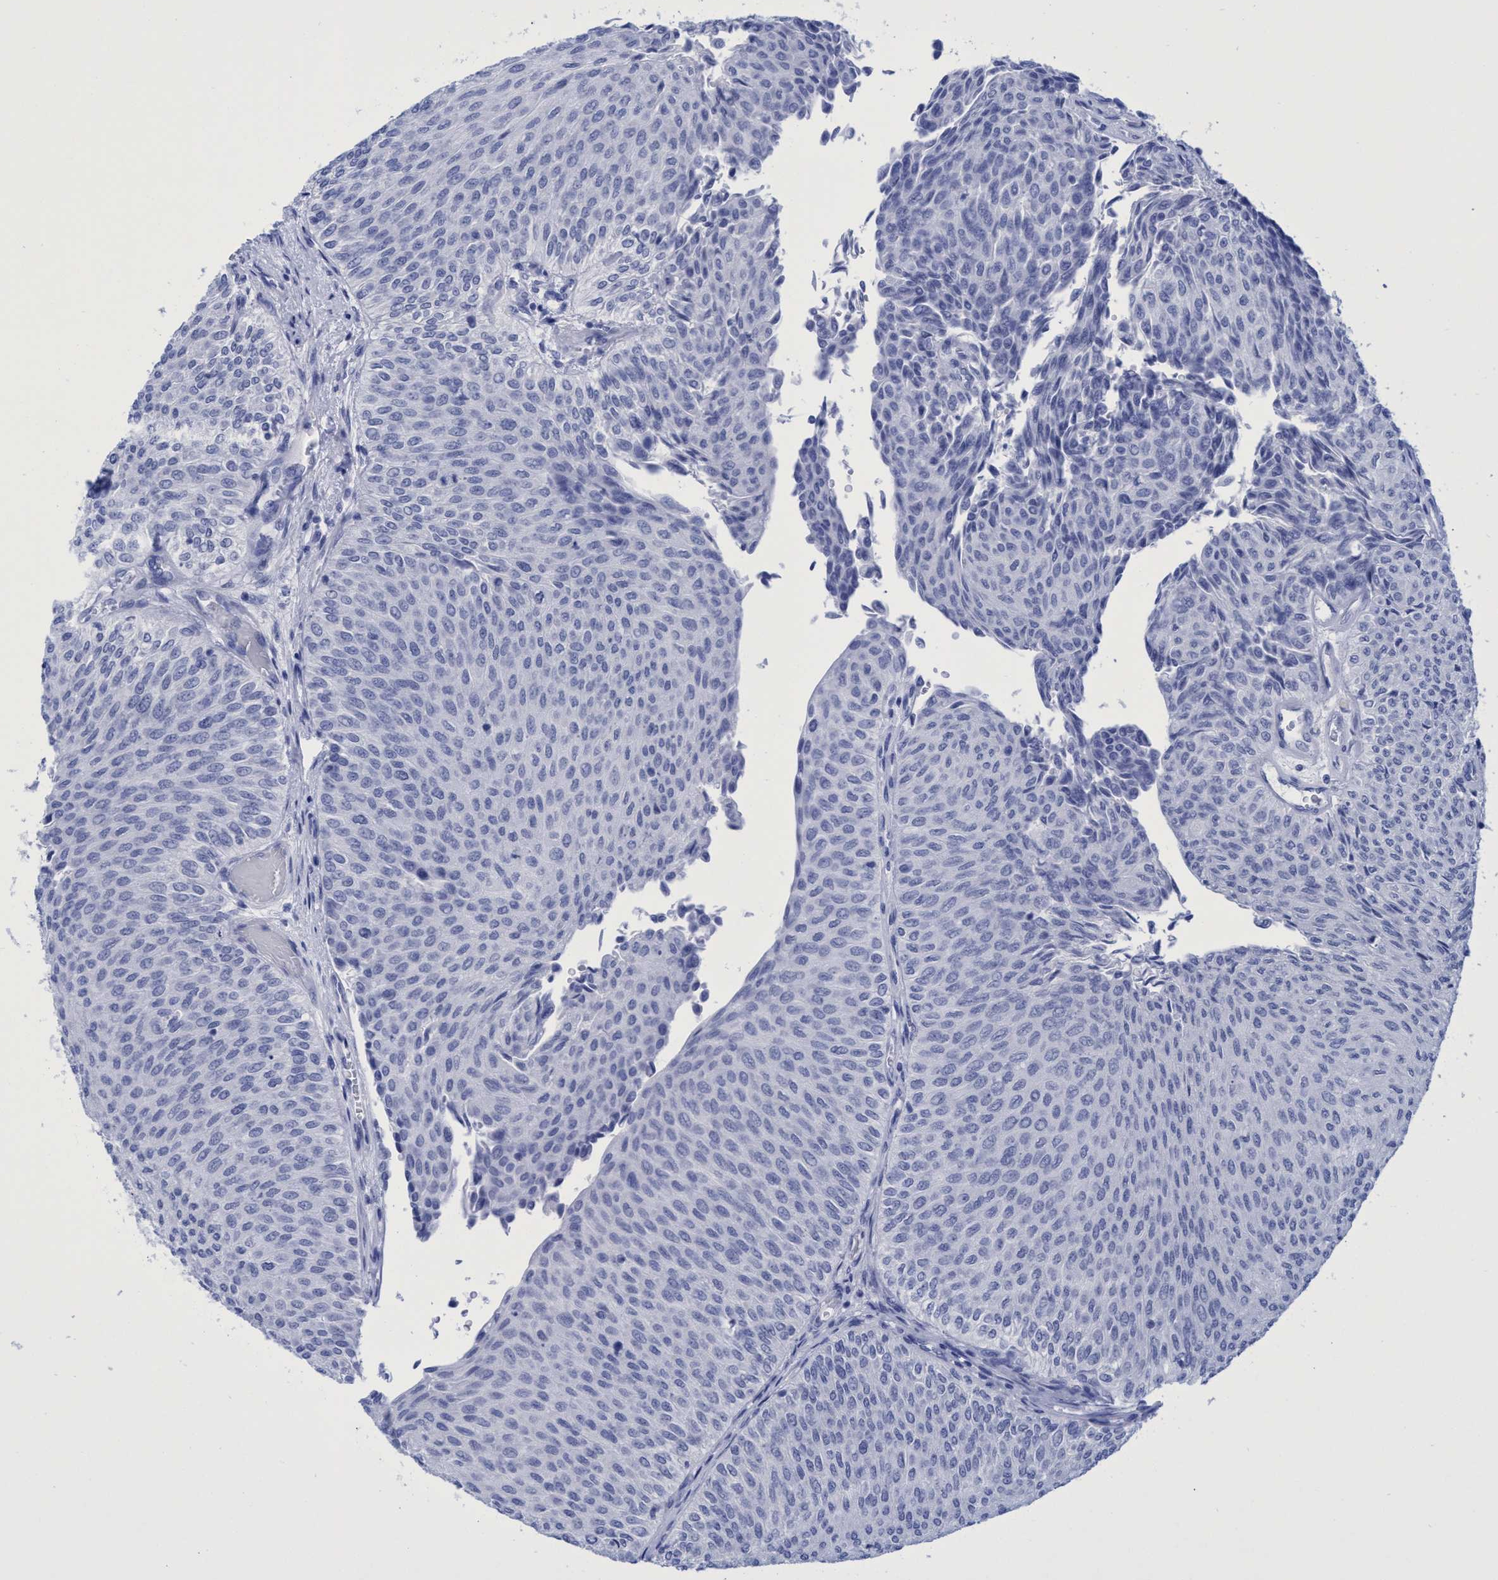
{"staining": {"intensity": "negative", "quantity": "none", "location": "none"}, "tissue": "urothelial cancer", "cell_type": "Tumor cells", "image_type": "cancer", "snomed": [{"axis": "morphology", "description": "Urothelial carcinoma, Low grade"}, {"axis": "topography", "description": "Urinary bladder"}], "caption": "Urothelial cancer stained for a protein using immunohistochemistry shows no staining tumor cells.", "gene": "INSL6", "patient": {"sex": "male", "age": 78}}